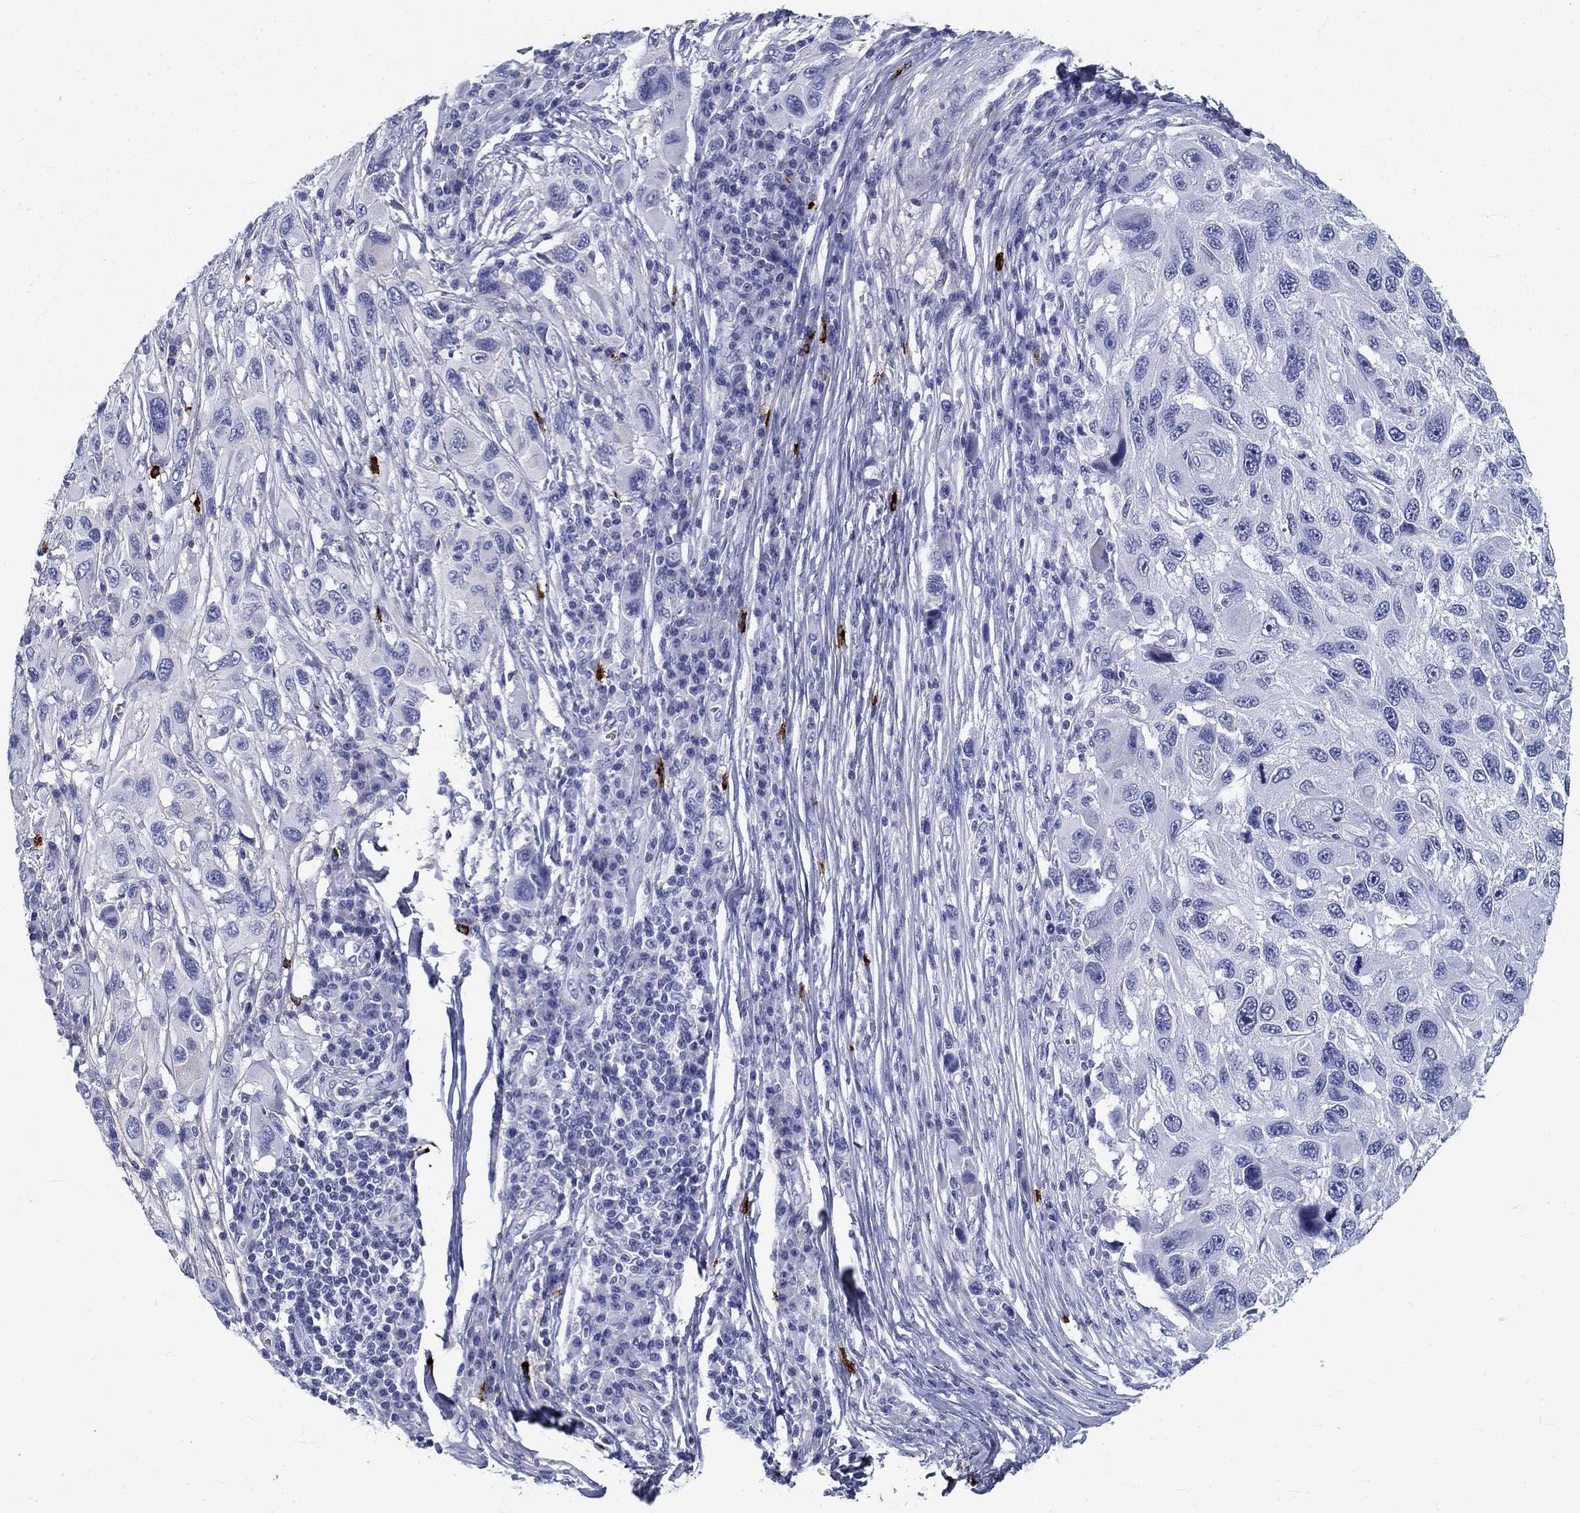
{"staining": {"intensity": "negative", "quantity": "none", "location": "none"}, "tissue": "melanoma", "cell_type": "Tumor cells", "image_type": "cancer", "snomed": [{"axis": "morphology", "description": "Malignant melanoma, NOS"}, {"axis": "topography", "description": "Skin"}], "caption": "Immunohistochemical staining of malignant melanoma shows no significant staining in tumor cells.", "gene": "CD40LG", "patient": {"sex": "male", "age": 53}}